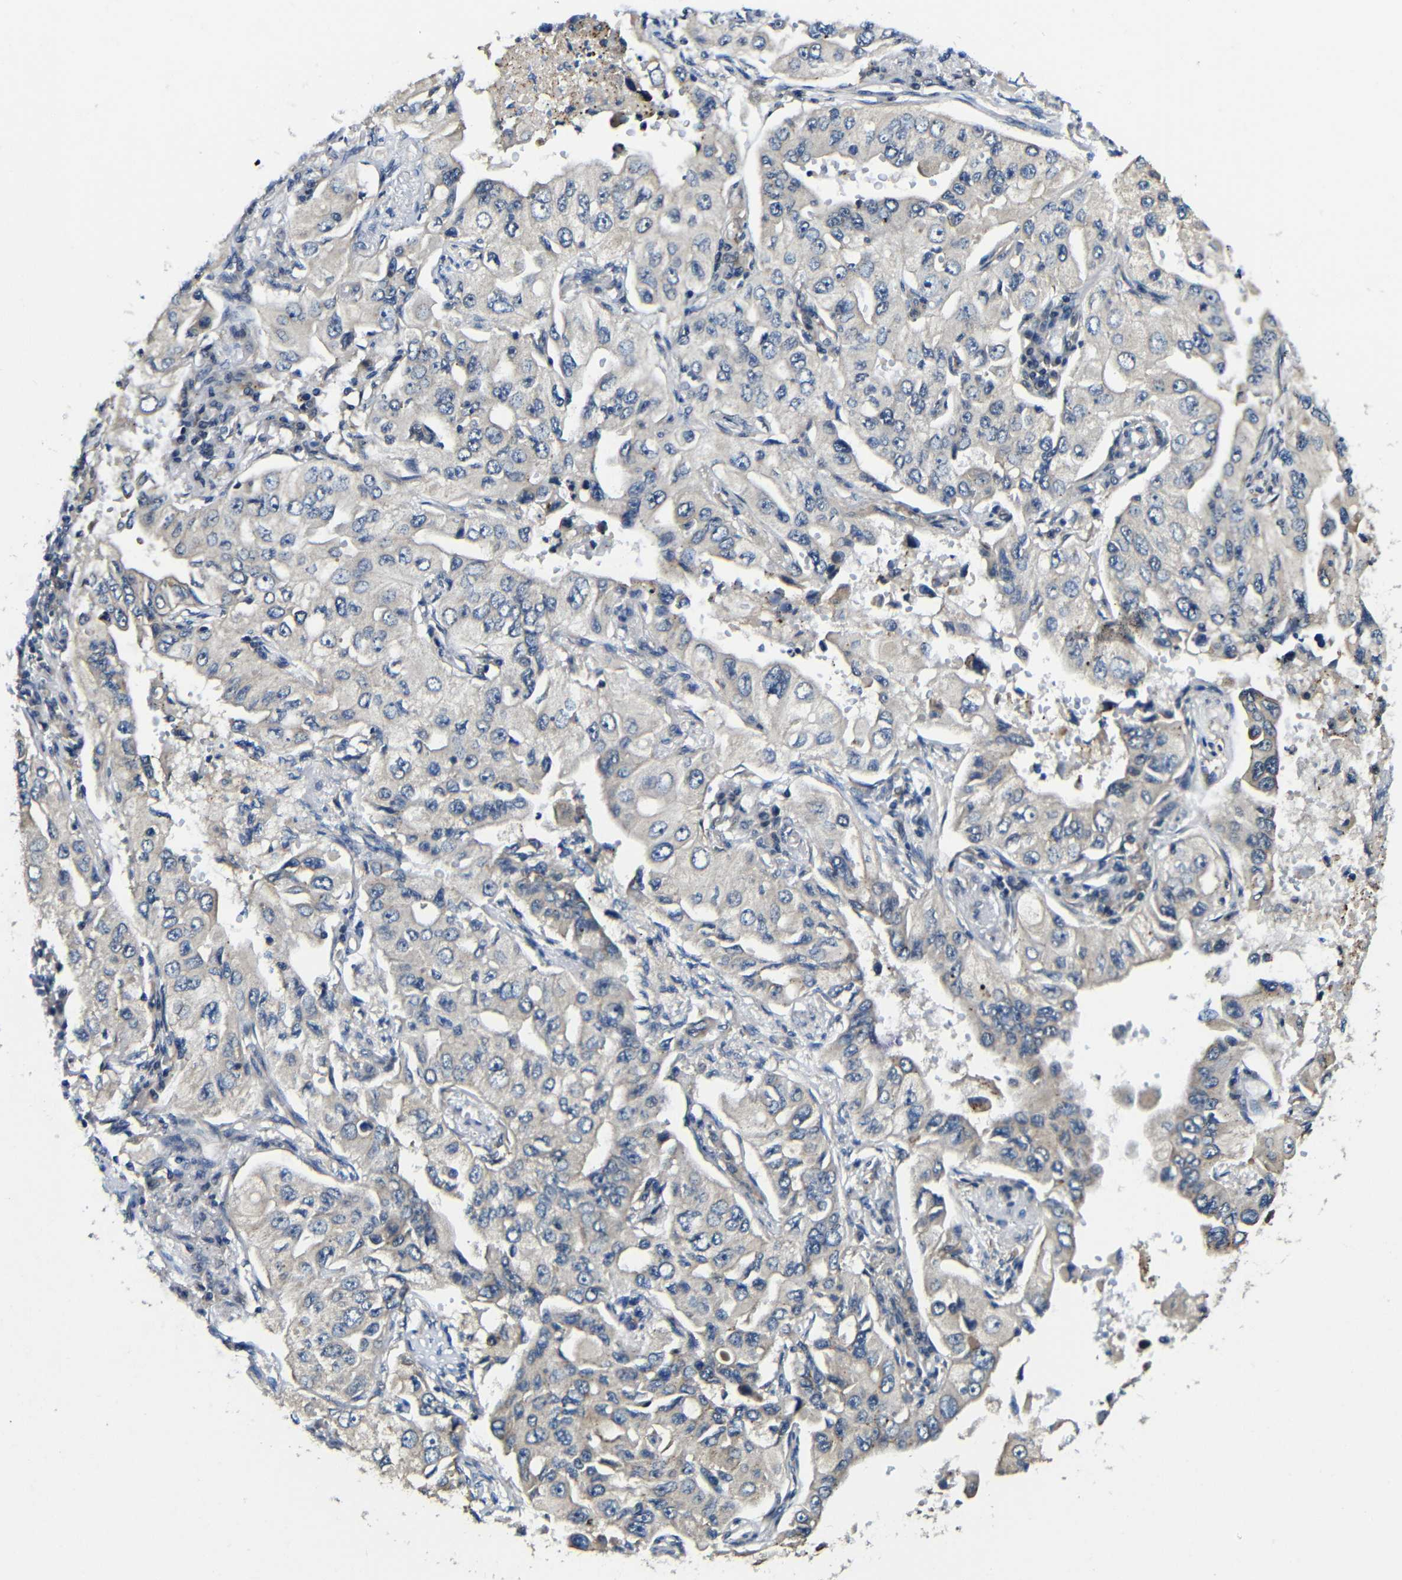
{"staining": {"intensity": "negative", "quantity": "none", "location": "none"}, "tissue": "lung cancer", "cell_type": "Tumor cells", "image_type": "cancer", "snomed": [{"axis": "morphology", "description": "Adenocarcinoma, NOS"}, {"axis": "topography", "description": "Lung"}], "caption": "Tumor cells are negative for brown protein staining in lung cancer.", "gene": "FAM172A", "patient": {"sex": "male", "age": 84}}